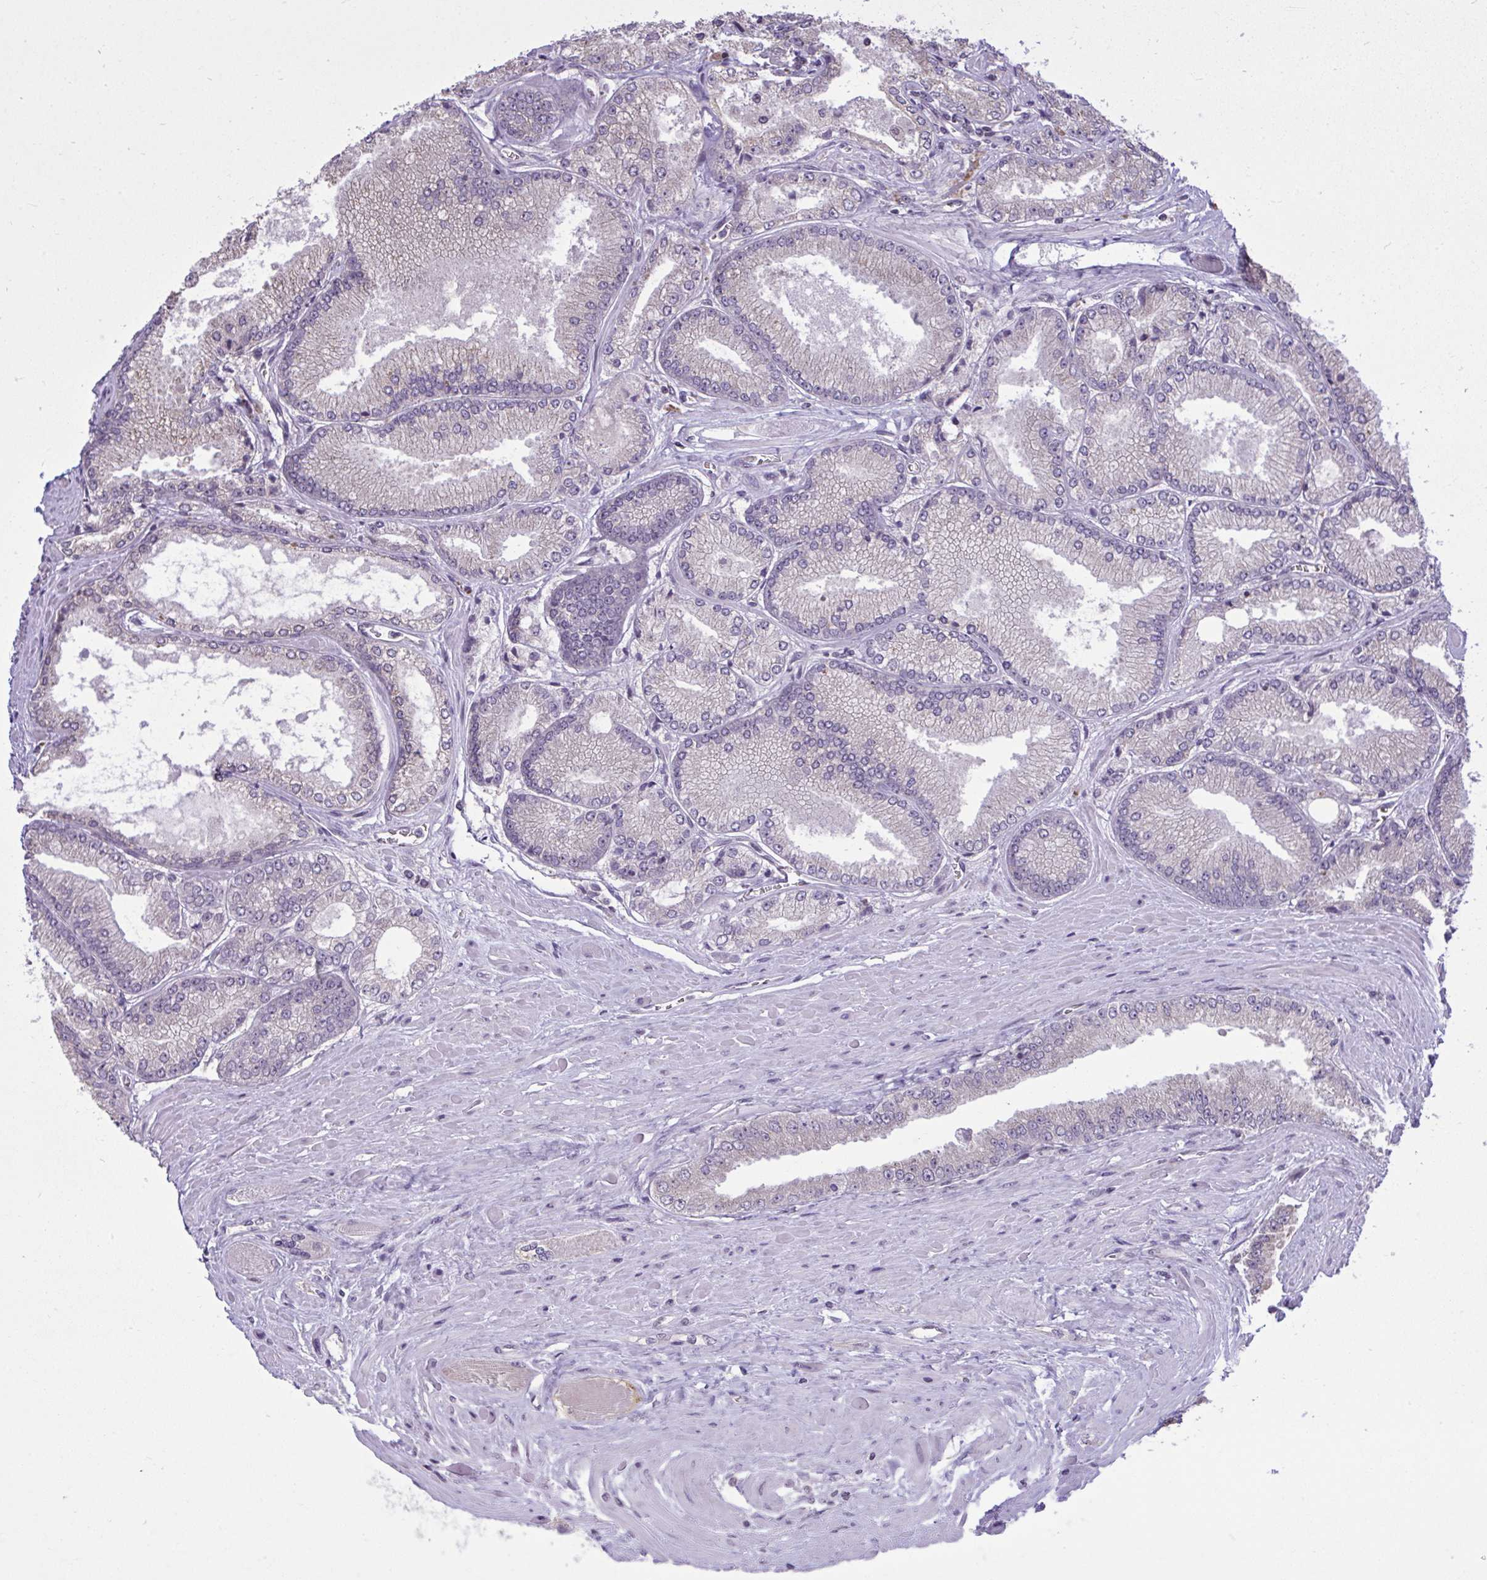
{"staining": {"intensity": "negative", "quantity": "none", "location": "none"}, "tissue": "prostate cancer", "cell_type": "Tumor cells", "image_type": "cancer", "snomed": [{"axis": "morphology", "description": "Adenocarcinoma, Low grade"}, {"axis": "topography", "description": "Prostate"}], "caption": "Tumor cells show no significant staining in prostate cancer (adenocarcinoma (low-grade)).", "gene": "CYP20A1", "patient": {"sex": "male", "age": 67}}